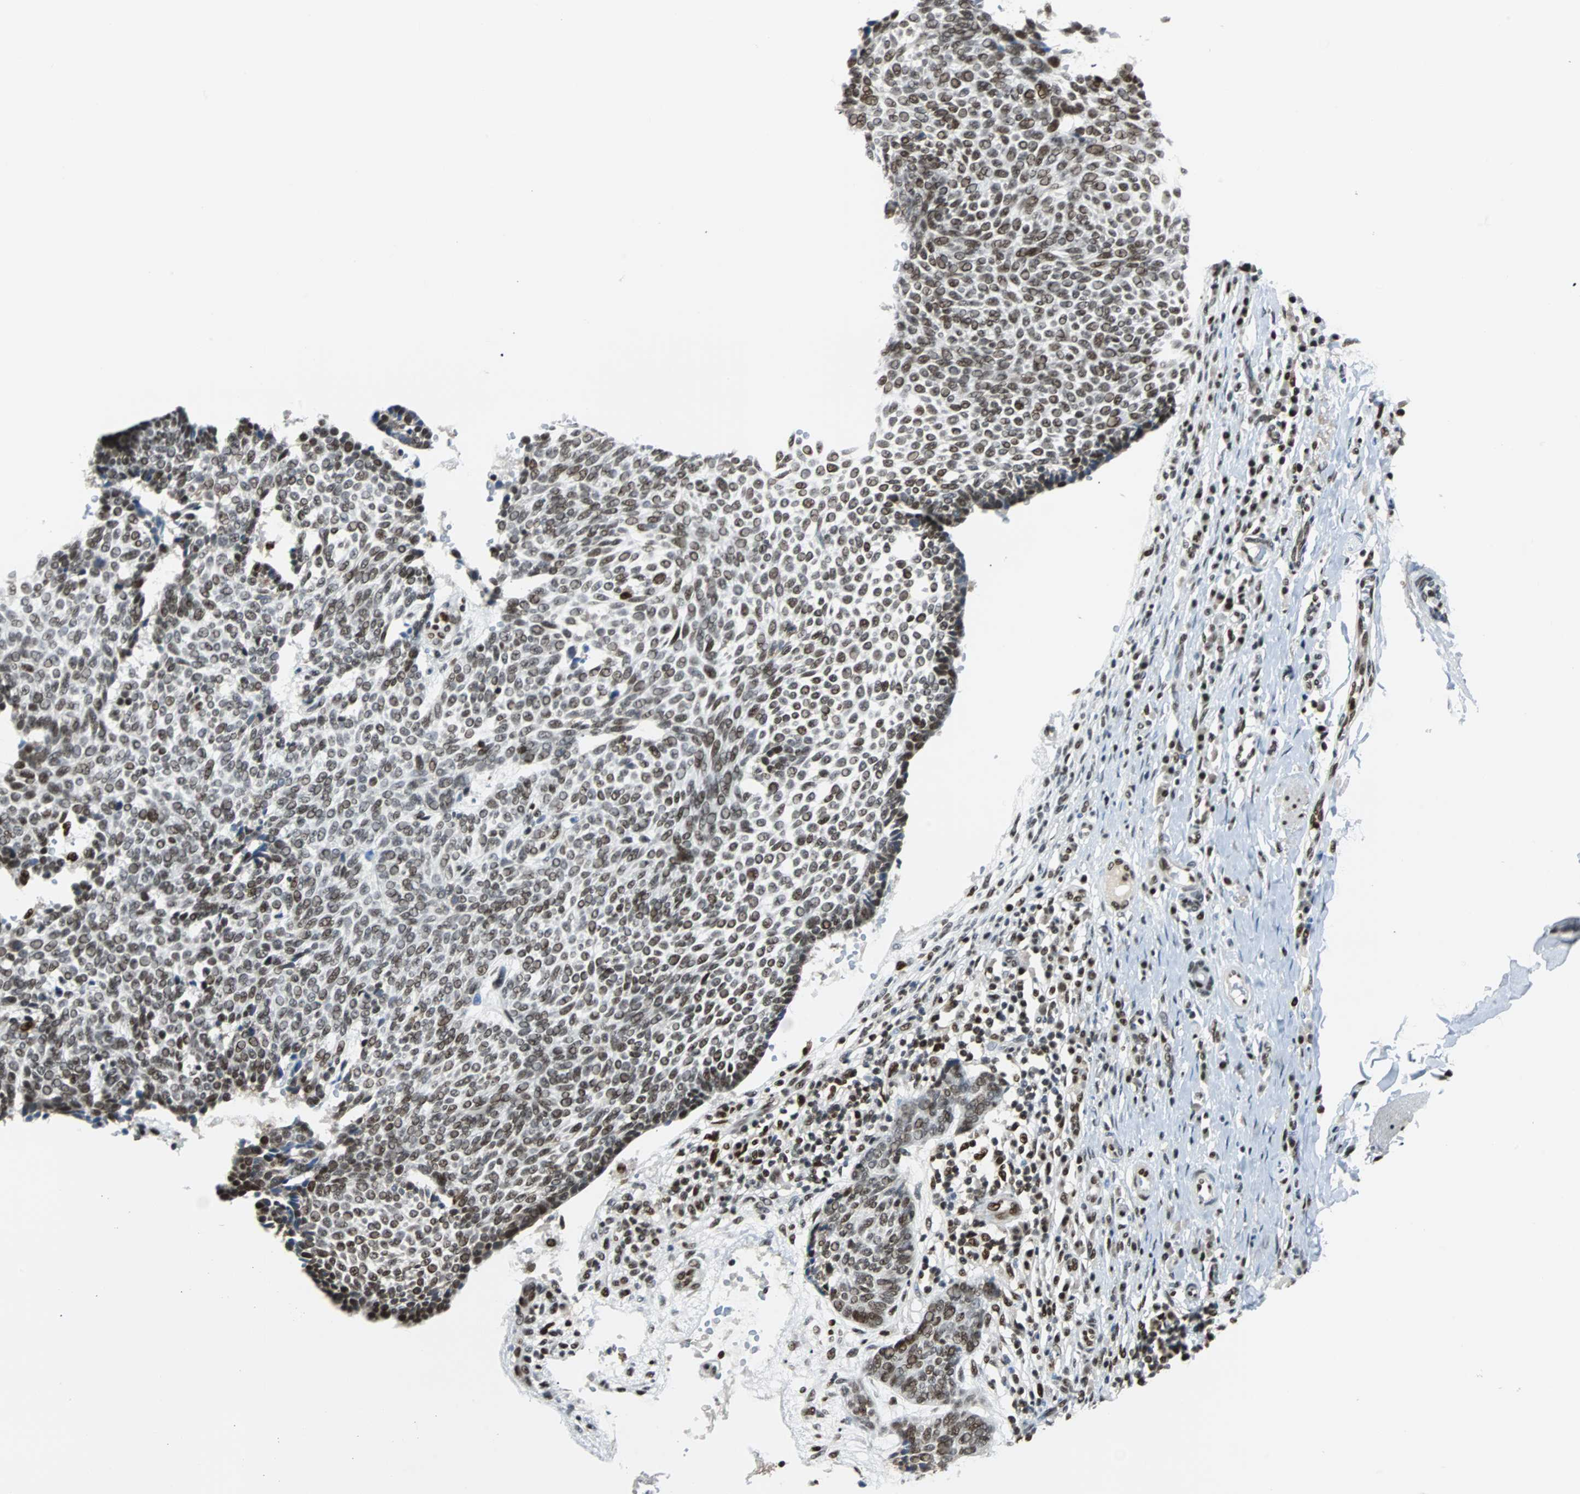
{"staining": {"intensity": "moderate", "quantity": ">75%", "location": "nuclear"}, "tissue": "skin cancer", "cell_type": "Tumor cells", "image_type": "cancer", "snomed": [{"axis": "morphology", "description": "Normal tissue, NOS"}, {"axis": "morphology", "description": "Basal cell carcinoma"}, {"axis": "topography", "description": "Skin"}], "caption": "The photomicrograph exhibits staining of skin basal cell carcinoma, revealing moderate nuclear protein positivity (brown color) within tumor cells.", "gene": "XRCC4", "patient": {"sex": "male", "age": 87}}